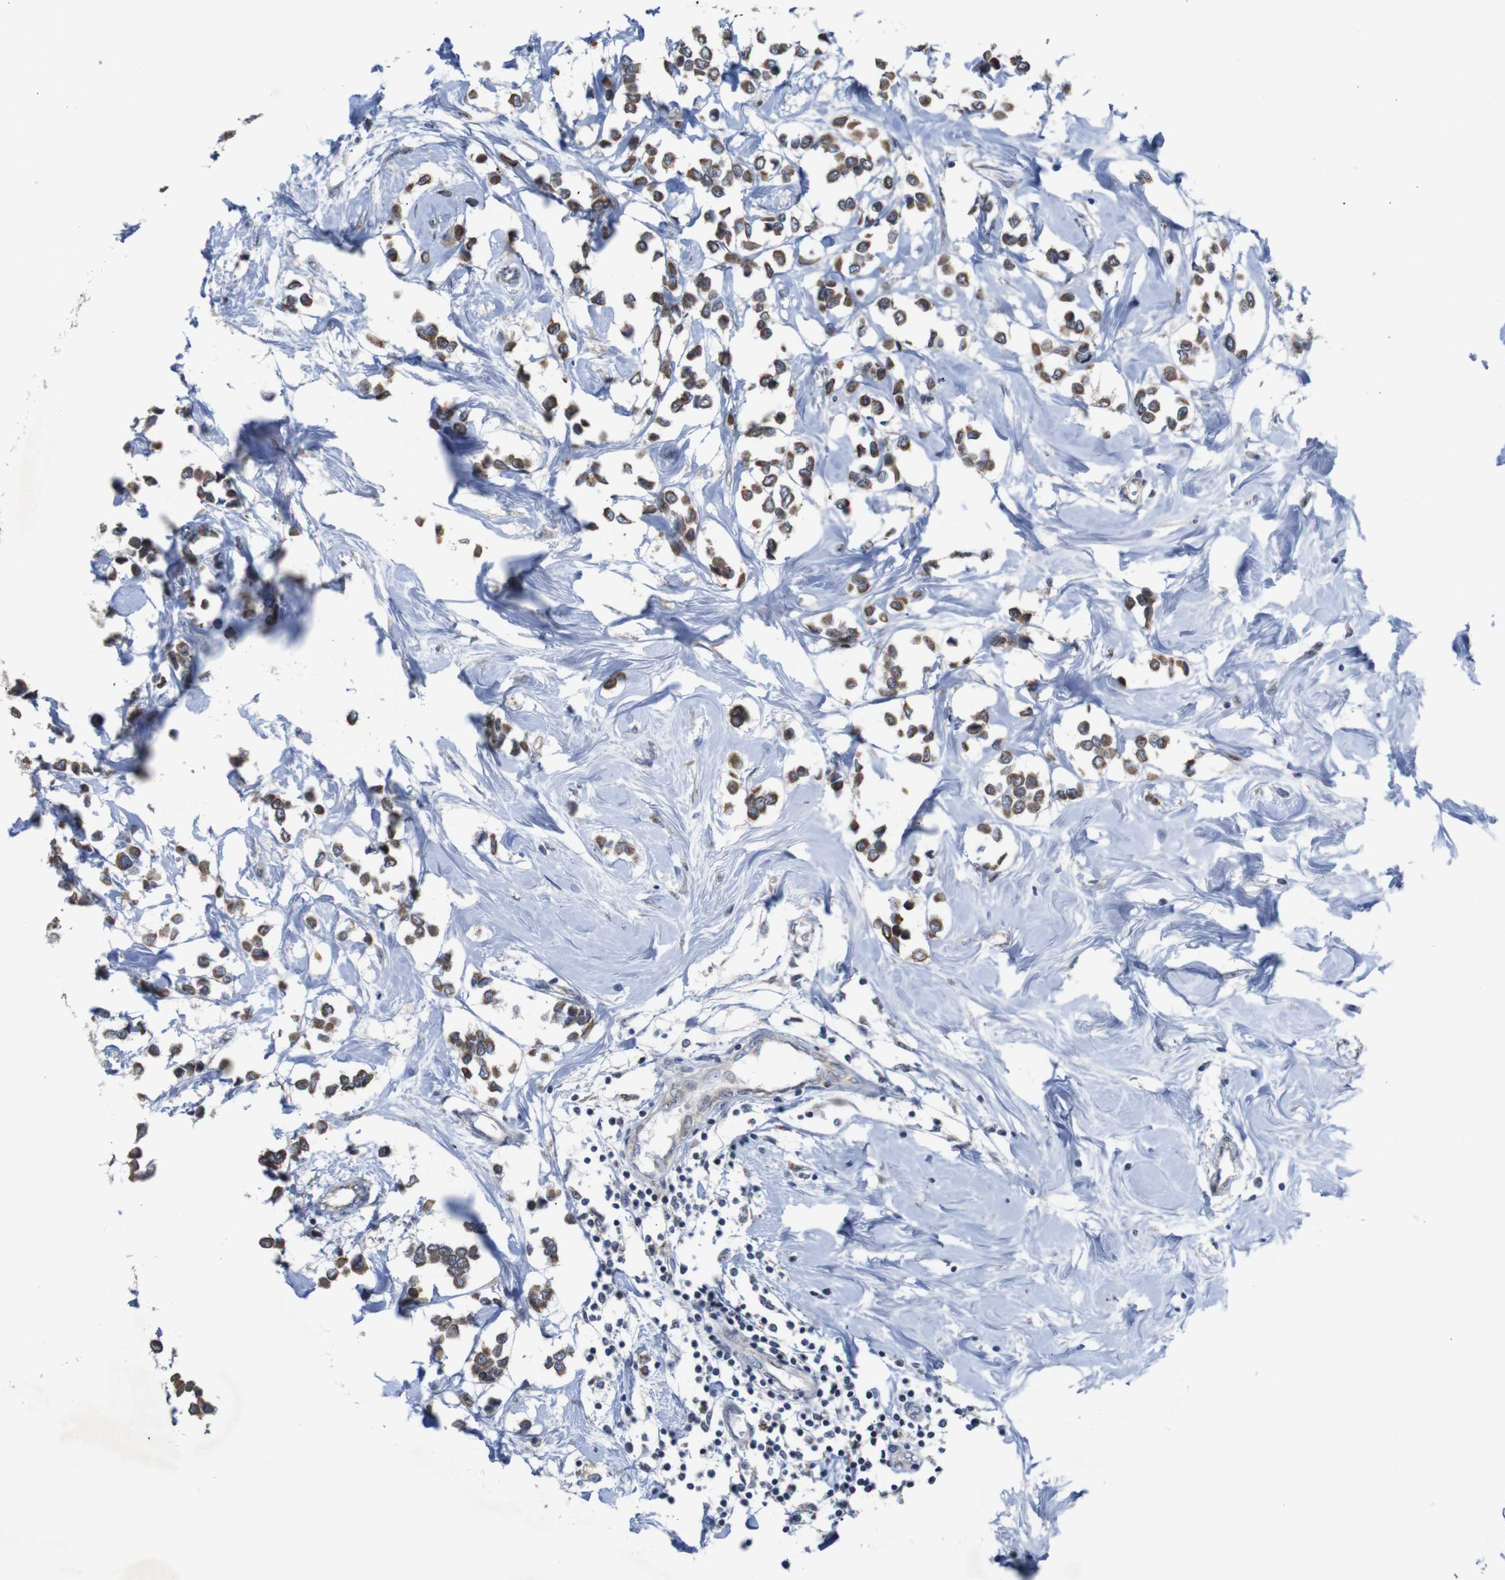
{"staining": {"intensity": "strong", "quantity": ">75%", "location": "cytoplasmic/membranous"}, "tissue": "breast cancer", "cell_type": "Tumor cells", "image_type": "cancer", "snomed": [{"axis": "morphology", "description": "Lobular carcinoma"}, {"axis": "topography", "description": "Breast"}], "caption": "Breast lobular carcinoma tissue demonstrates strong cytoplasmic/membranous staining in approximately >75% of tumor cells, visualized by immunohistochemistry. (DAB (3,3'-diaminobenzidine) IHC with brightfield microscopy, high magnification).", "gene": "ATP7B", "patient": {"sex": "female", "age": 51}}